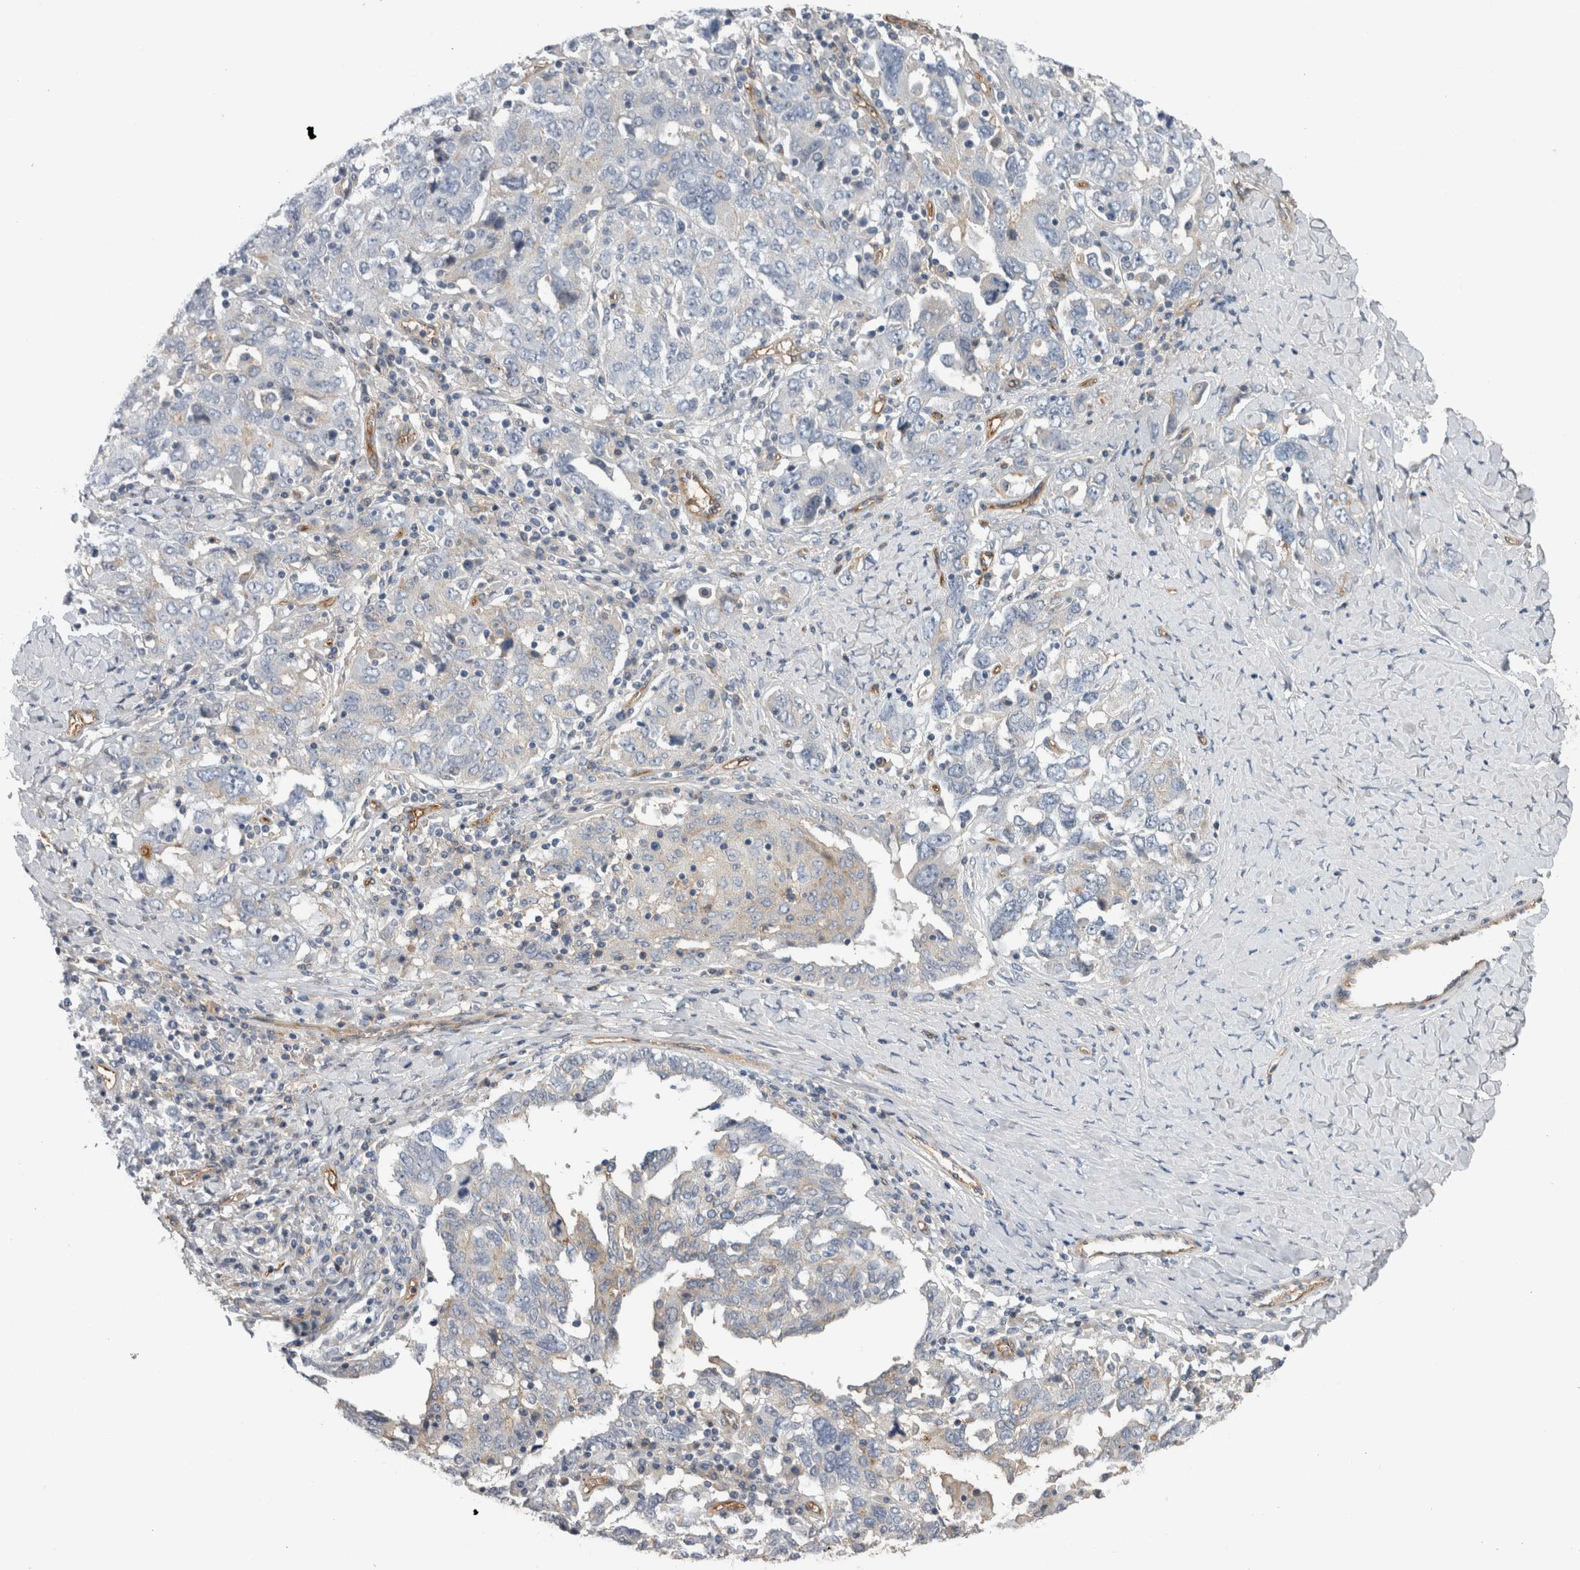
{"staining": {"intensity": "negative", "quantity": "none", "location": "none"}, "tissue": "ovarian cancer", "cell_type": "Tumor cells", "image_type": "cancer", "snomed": [{"axis": "morphology", "description": "Carcinoma, endometroid"}, {"axis": "topography", "description": "Ovary"}], "caption": "Immunohistochemistry of ovarian endometroid carcinoma exhibits no staining in tumor cells. (DAB (3,3'-diaminobenzidine) IHC, high magnification).", "gene": "CD59", "patient": {"sex": "female", "age": 62}}